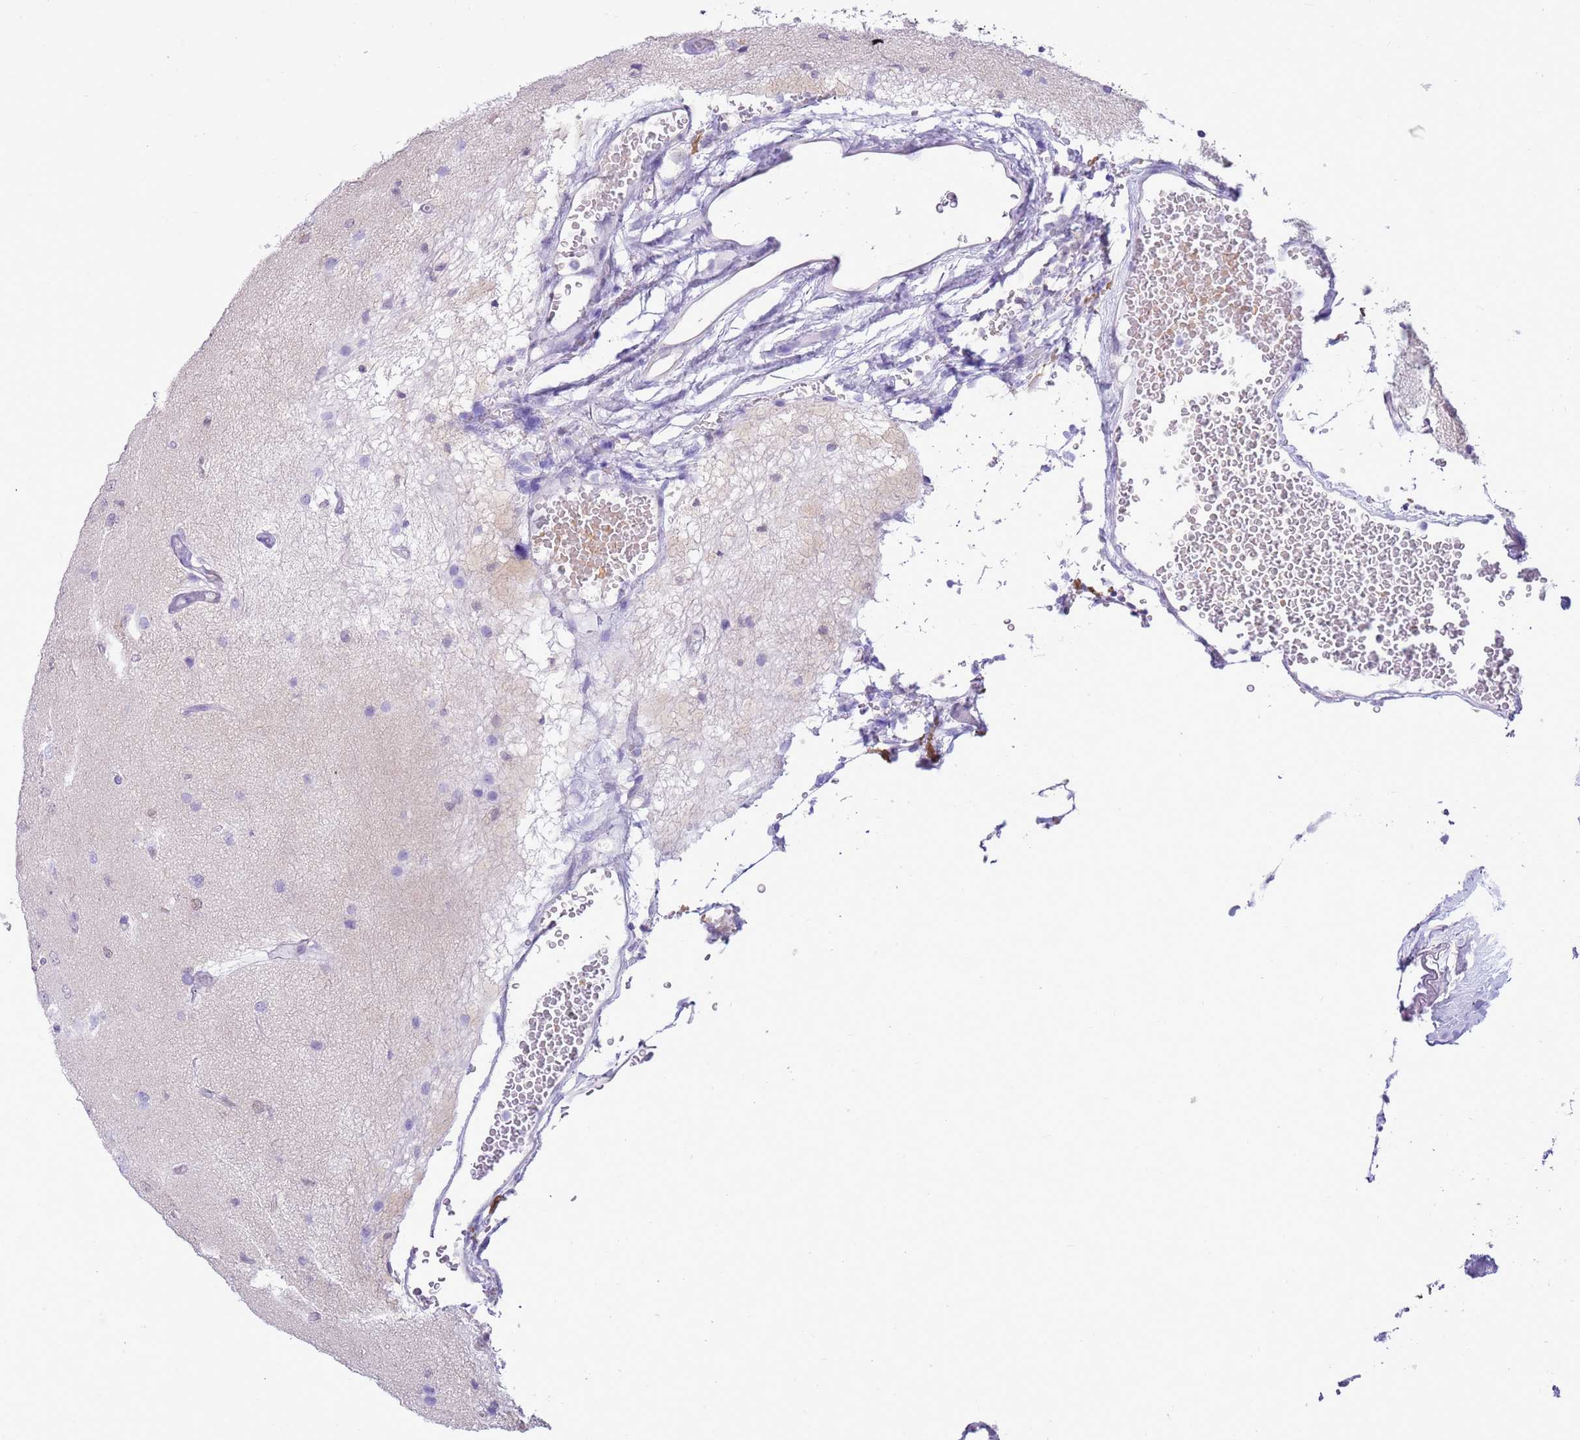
{"staining": {"intensity": "negative", "quantity": "none", "location": "none"}, "tissue": "glioma", "cell_type": "Tumor cells", "image_type": "cancer", "snomed": [{"axis": "morphology", "description": "Glioma, malignant, High grade"}, {"axis": "topography", "description": "Brain"}], "caption": "Immunohistochemical staining of malignant glioma (high-grade) displays no significant expression in tumor cells.", "gene": "DDI2", "patient": {"sex": "male", "age": 77}}